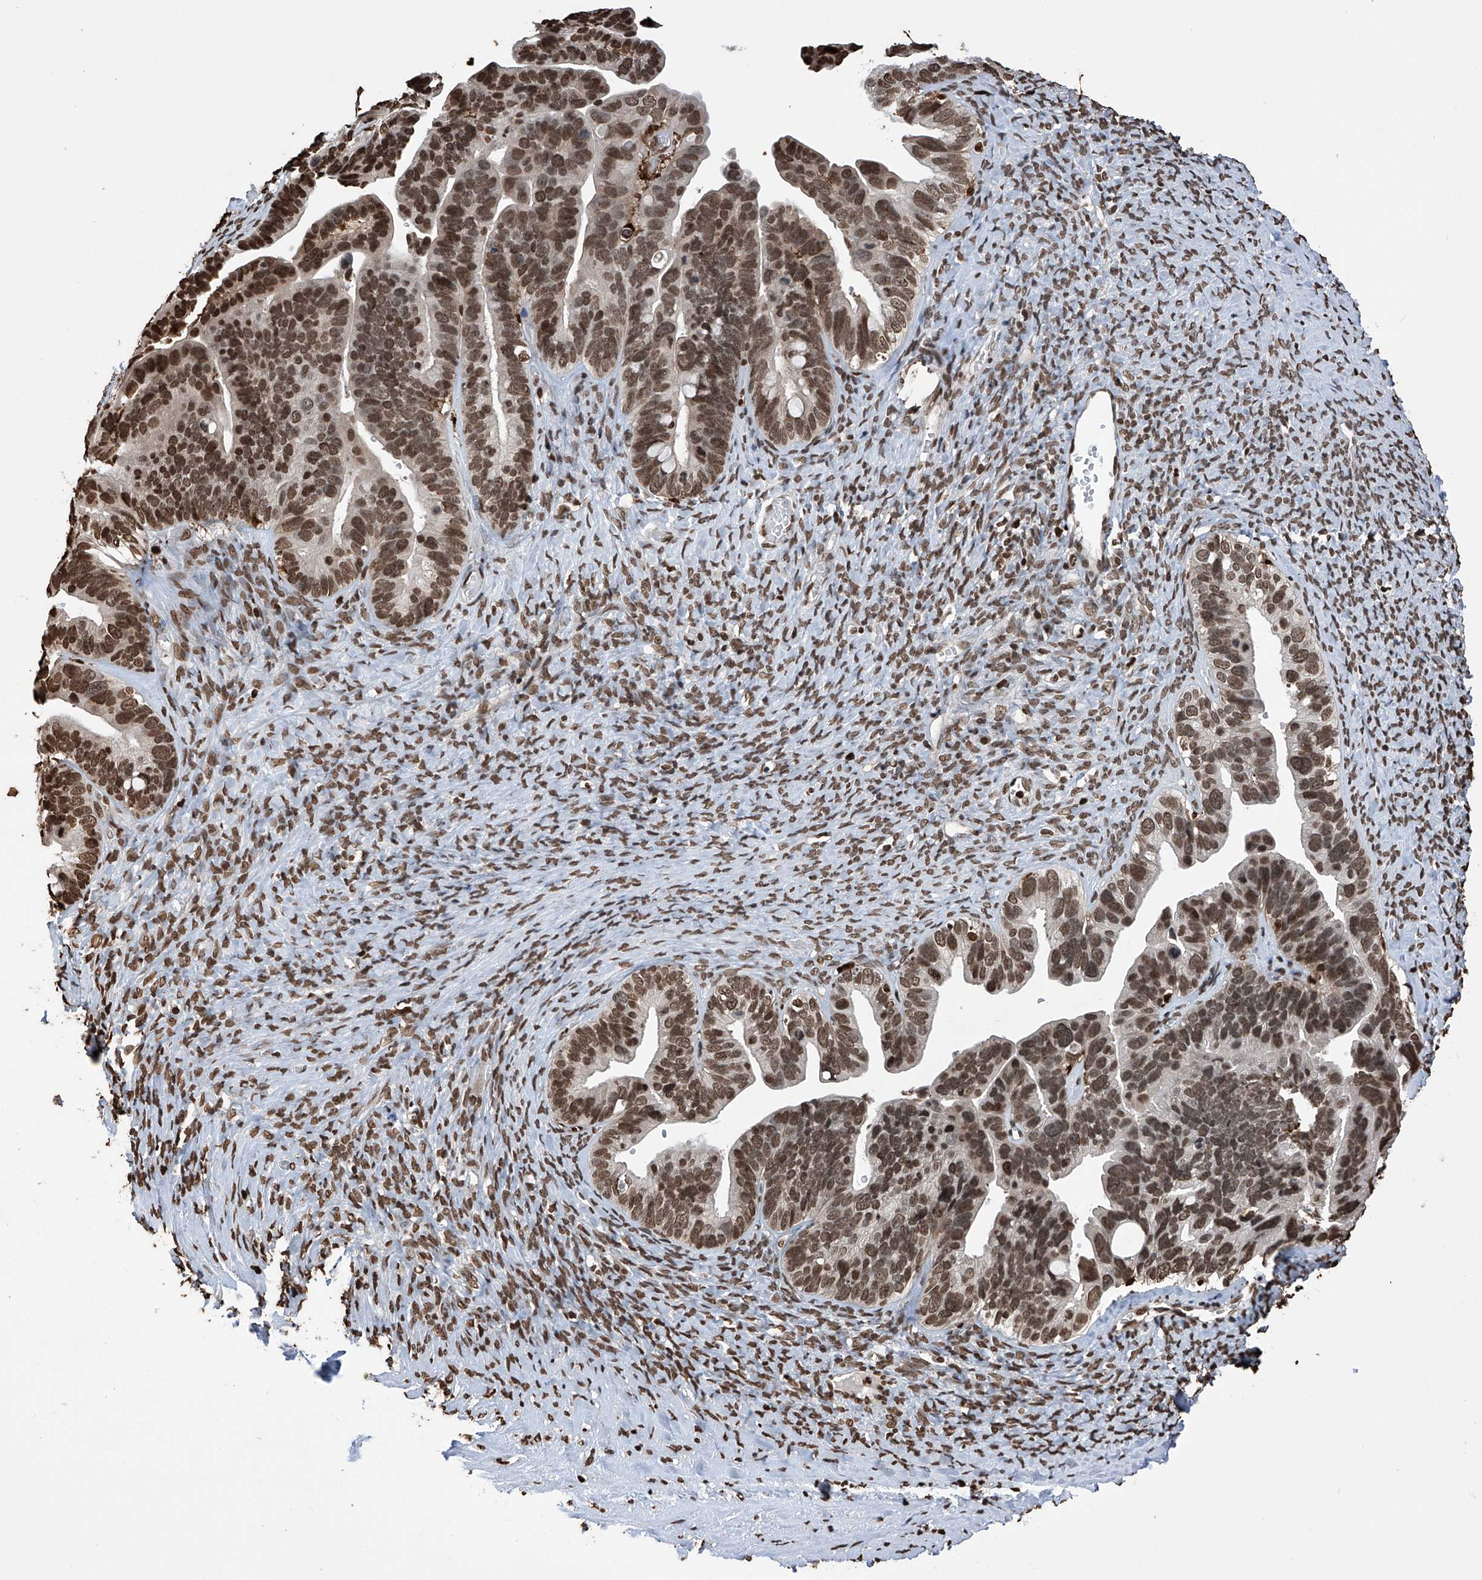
{"staining": {"intensity": "strong", "quantity": ">75%", "location": "nuclear"}, "tissue": "ovarian cancer", "cell_type": "Tumor cells", "image_type": "cancer", "snomed": [{"axis": "morphology", "description": "Cystadenocarcinoma, serous, NOS"}, {"axis": "topography", "description": "Ovary"}], "caption": "Immunohistochemical staining of human ovarian cancer displays high levels of strong nuclear protein positivity in approximately >75% of tumor cells.", "gene": "CFAP410", "patient": {"sex": "female", "age": 56}}